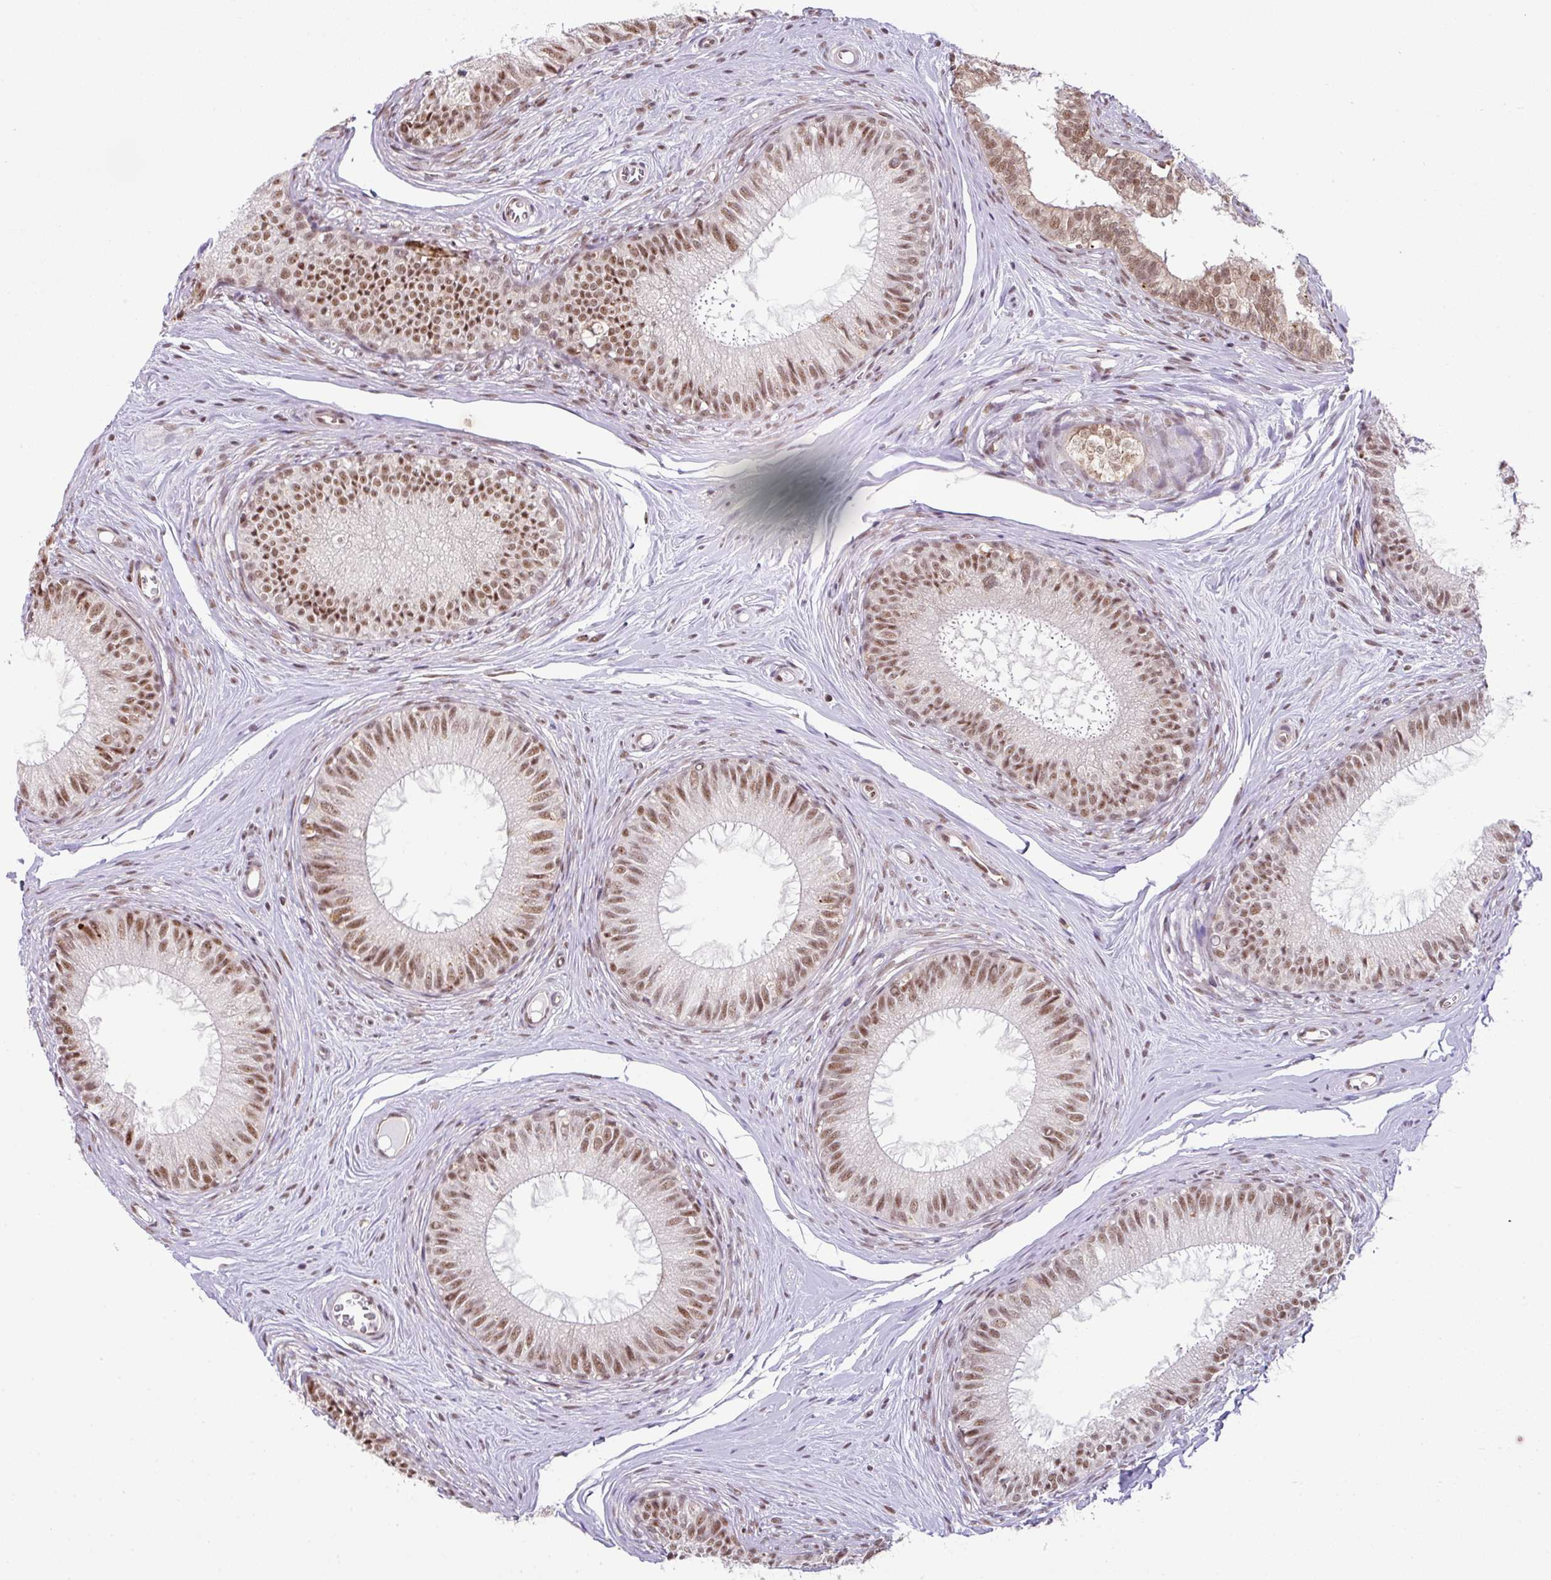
{"staining": {"intensity": "moderate", "quantity": ">75%", "location": "nuclear"}, "tissue": "epididymis", "cell_type": "Glandular cells", "image_type": "normal", "snomed": [{"axis": "morphology", "description": "Normal tissue, NOS"}, {"axis": "topography", "description": "Epididymis"}], "caption": "Epididymis stained with a brown dye exhibits moderate nuclear positive positivity in about >75% of glandular cells.", "gene": "PLK1", "patient": {"sex": "male", "age": 25}}